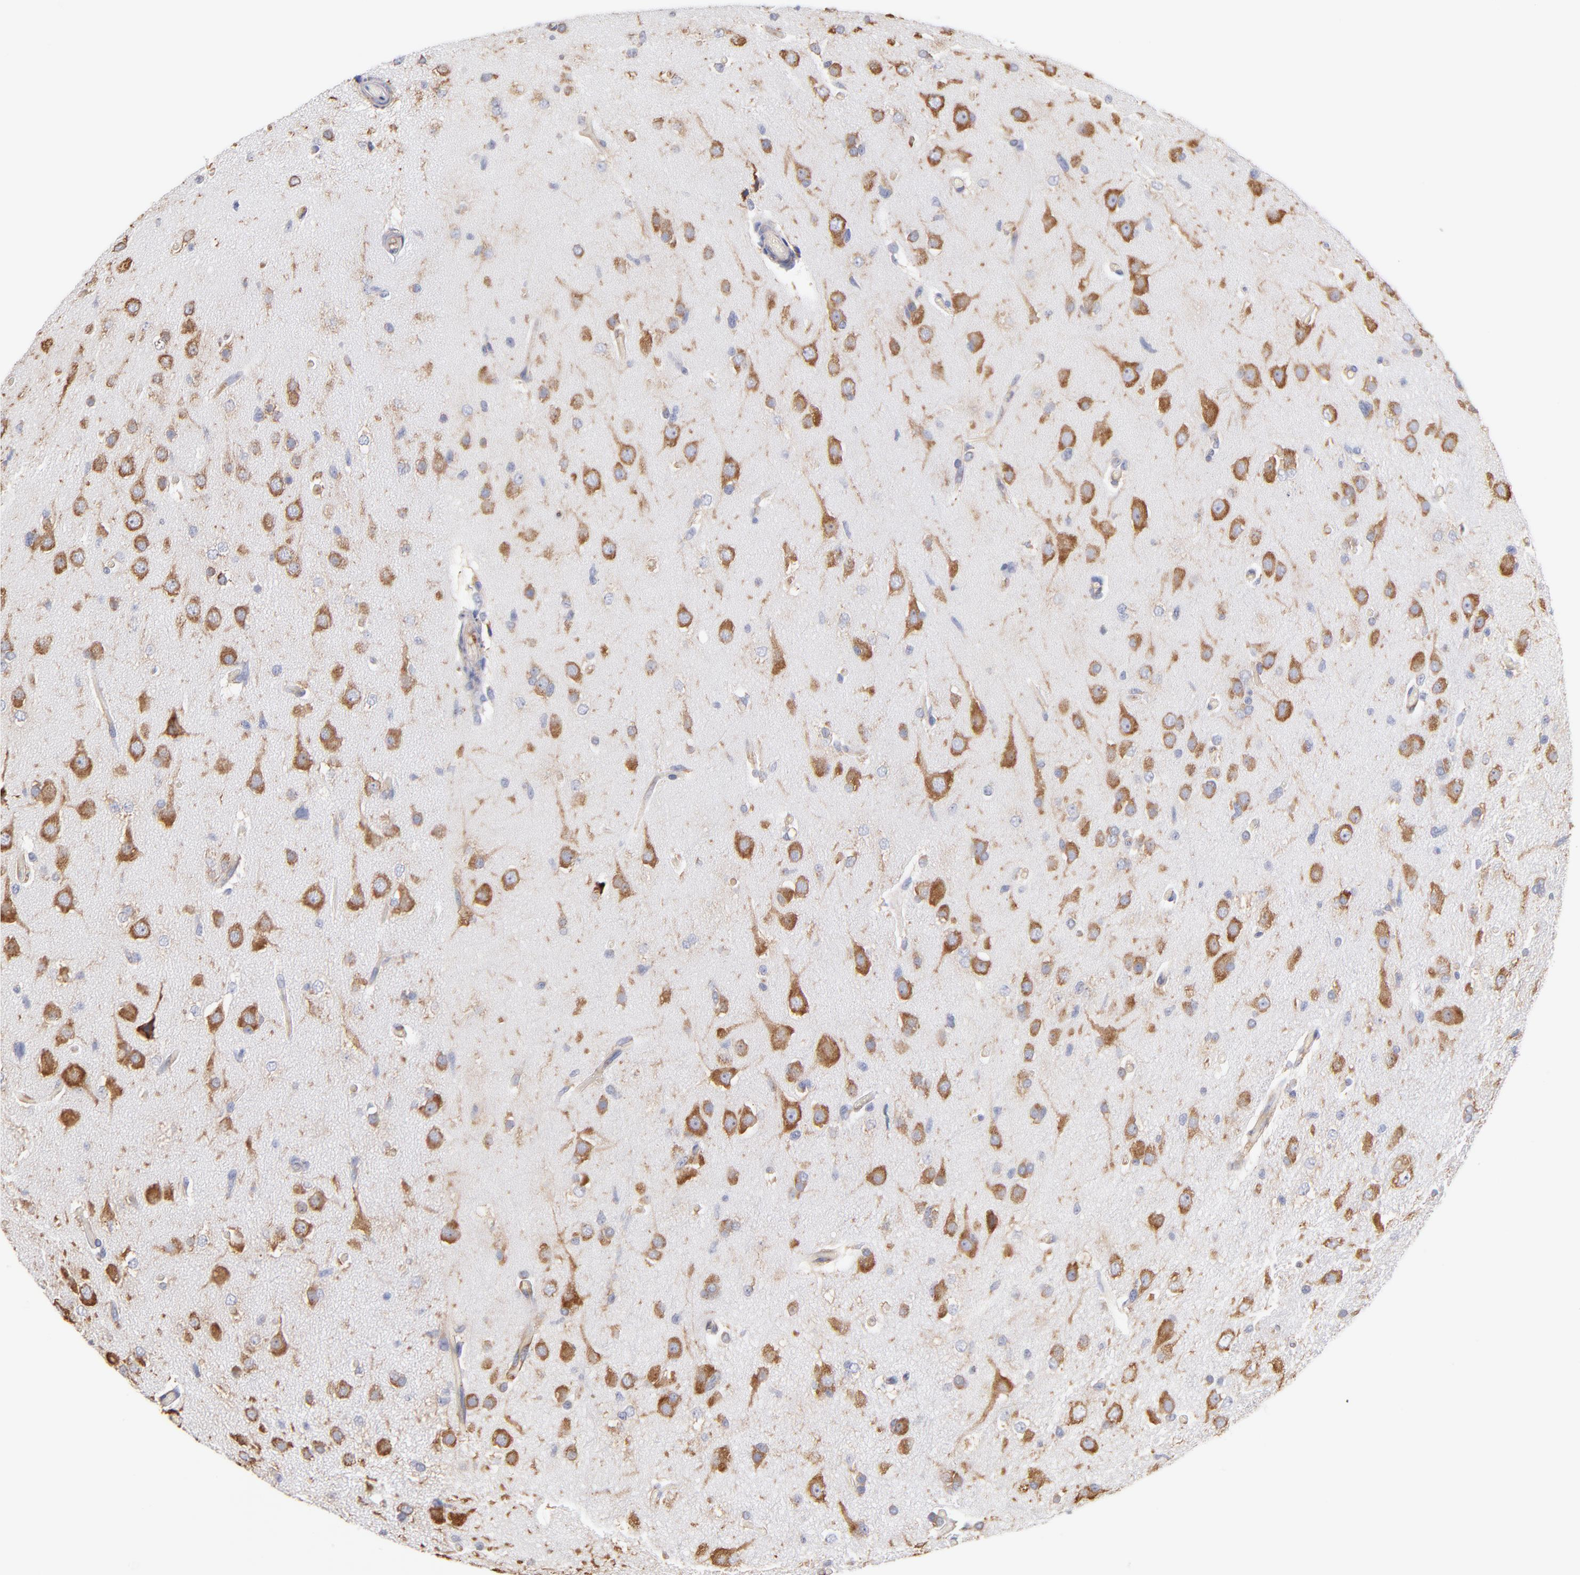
{"staining": {"intensity": "moderate", "quantity": ">75%", "location": "cytoplasmic/membranous"}, "tissue": "glioma", "cell_type": "Tumor cells", "image_type": "cancer", "snomed": [{"axis": "morphology", "description": "Glioma, malignant, High grade"}, {"axis": "topography", "description": "Brain"}], "caption": "Immunohistochemistry (DAB (3,3'-diaminobenzidine)) staining of human glioma demonstrates moderate cytoplasmic/membranous protein positivity in about >75% of tumor cells. (Stains: DAB in brown, nuclei in blue, Microscopy: brightfield microscopy at high magnification).", "gene": "RPL9", "patient": {"sex": "male", "age": 33}}